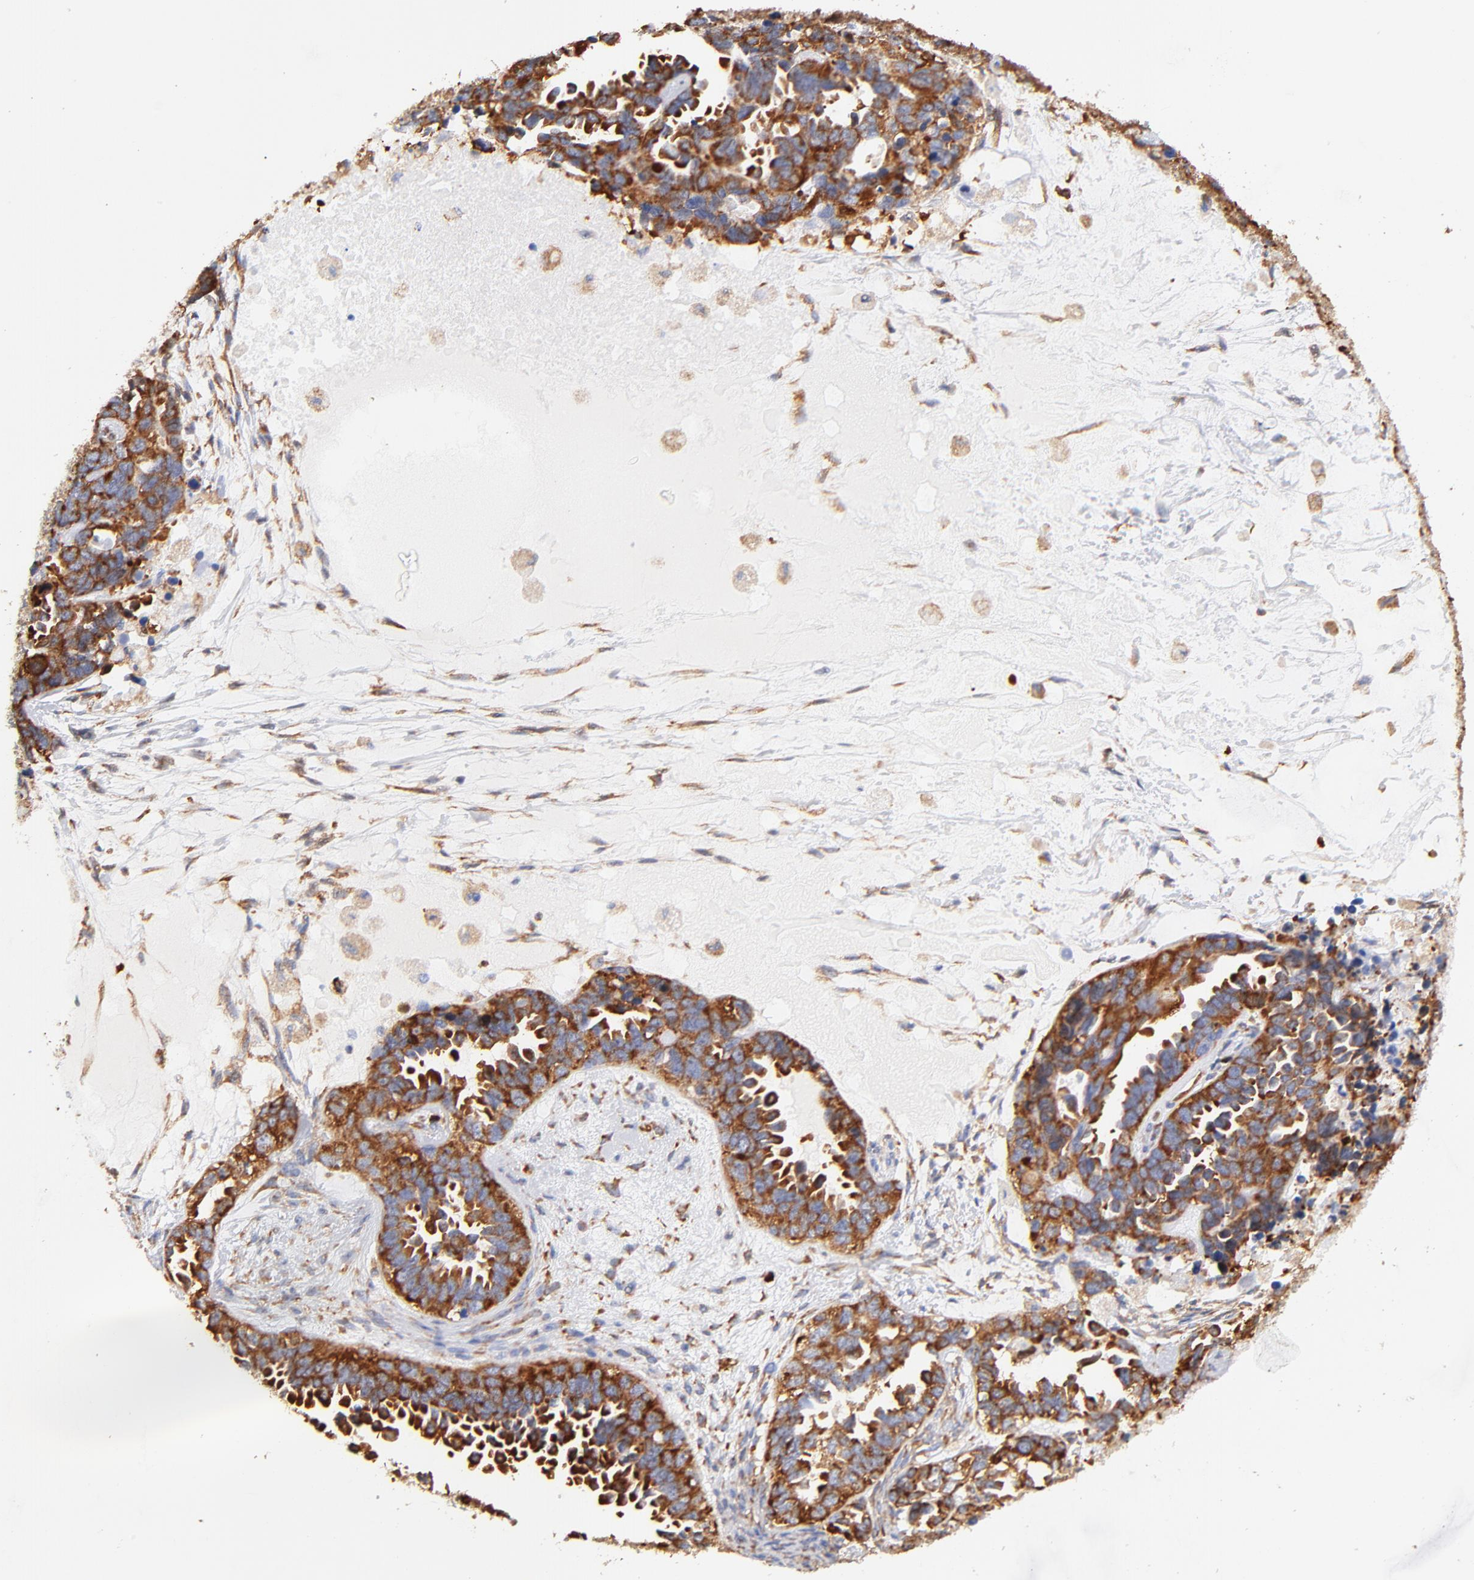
{"staining": {"intensity": "strong", "quantity": ">75%", "location": "cytoplasmic/membranous"}, "tissue": "ovarian cancer", "cell_type": "Tumor cells", "image_type": "cancer", "snomed": [{"axis": "morphology", "description": "Cystadenocarcinoma, serous, NOS"}, {"axis": "topography", "description": "Ovary"}], "caption": "Brown immunohistochemical staining in human ovarian cancer displays strong cytoplasmic/membranous expression in about >75% of tumor cells.", "gene": "RPL27", "patient": {"sex": "female", "age": 82}}